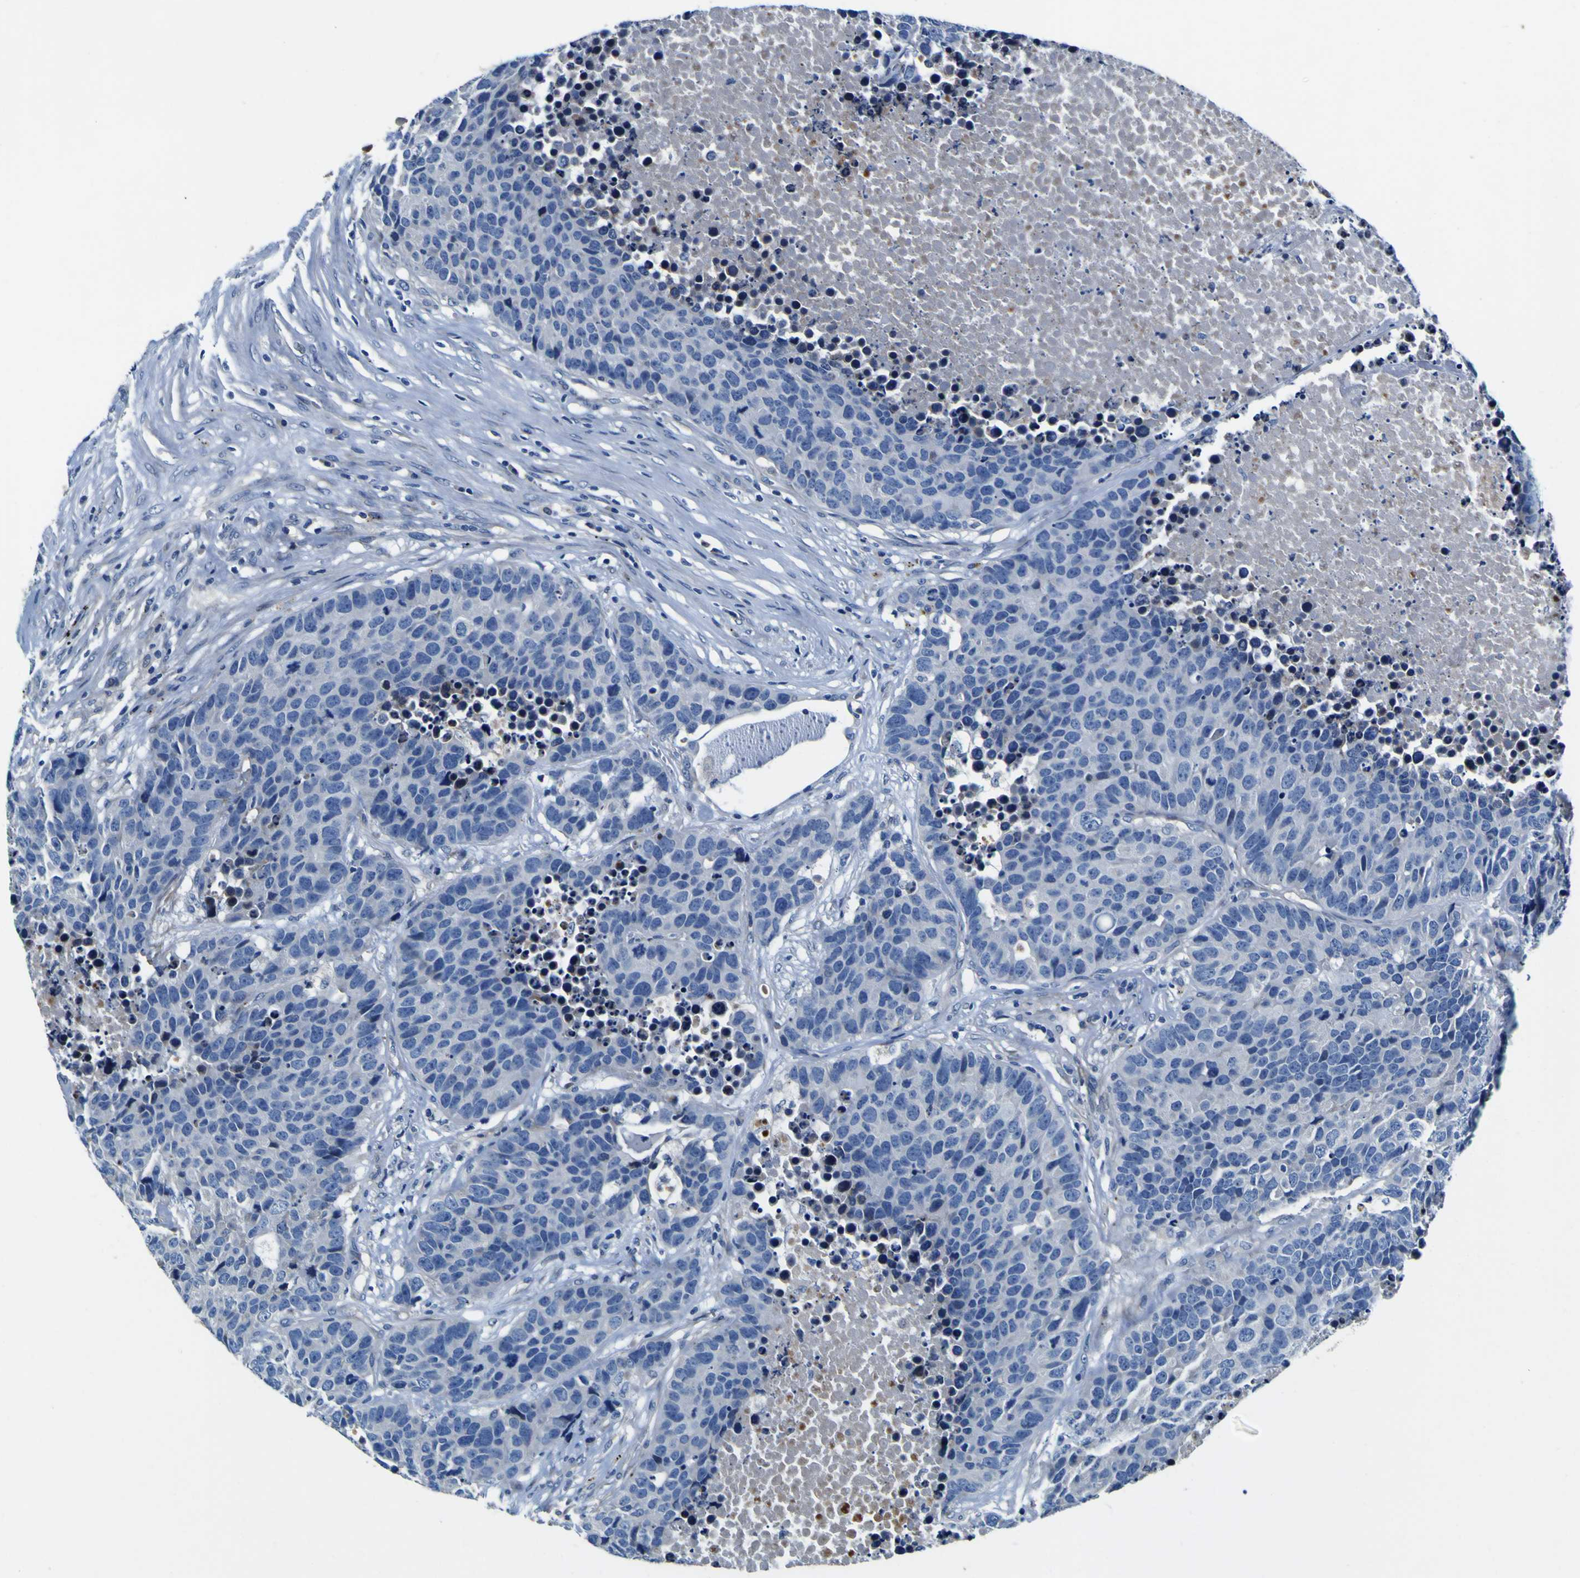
{"staining": {"intensity": "negative", "quantity": "none", "location": "none"}, "tissue": "carcinoid", "cell_type": "Tumor cells", "image_type": "cancer", "snomed": [{"axis": "morphology", "description": "Carcinoid, malignant, NOS"}, {"axis": "topography", "description": "Lung"}], "caption": "IHC micrograph of neoplastic tissue: human carcinoid stained with DAB exhibits no significant protein positivity in tumor cells.", "gene": "AGAP3", "patient": {"sex": "male", "age": 60}}